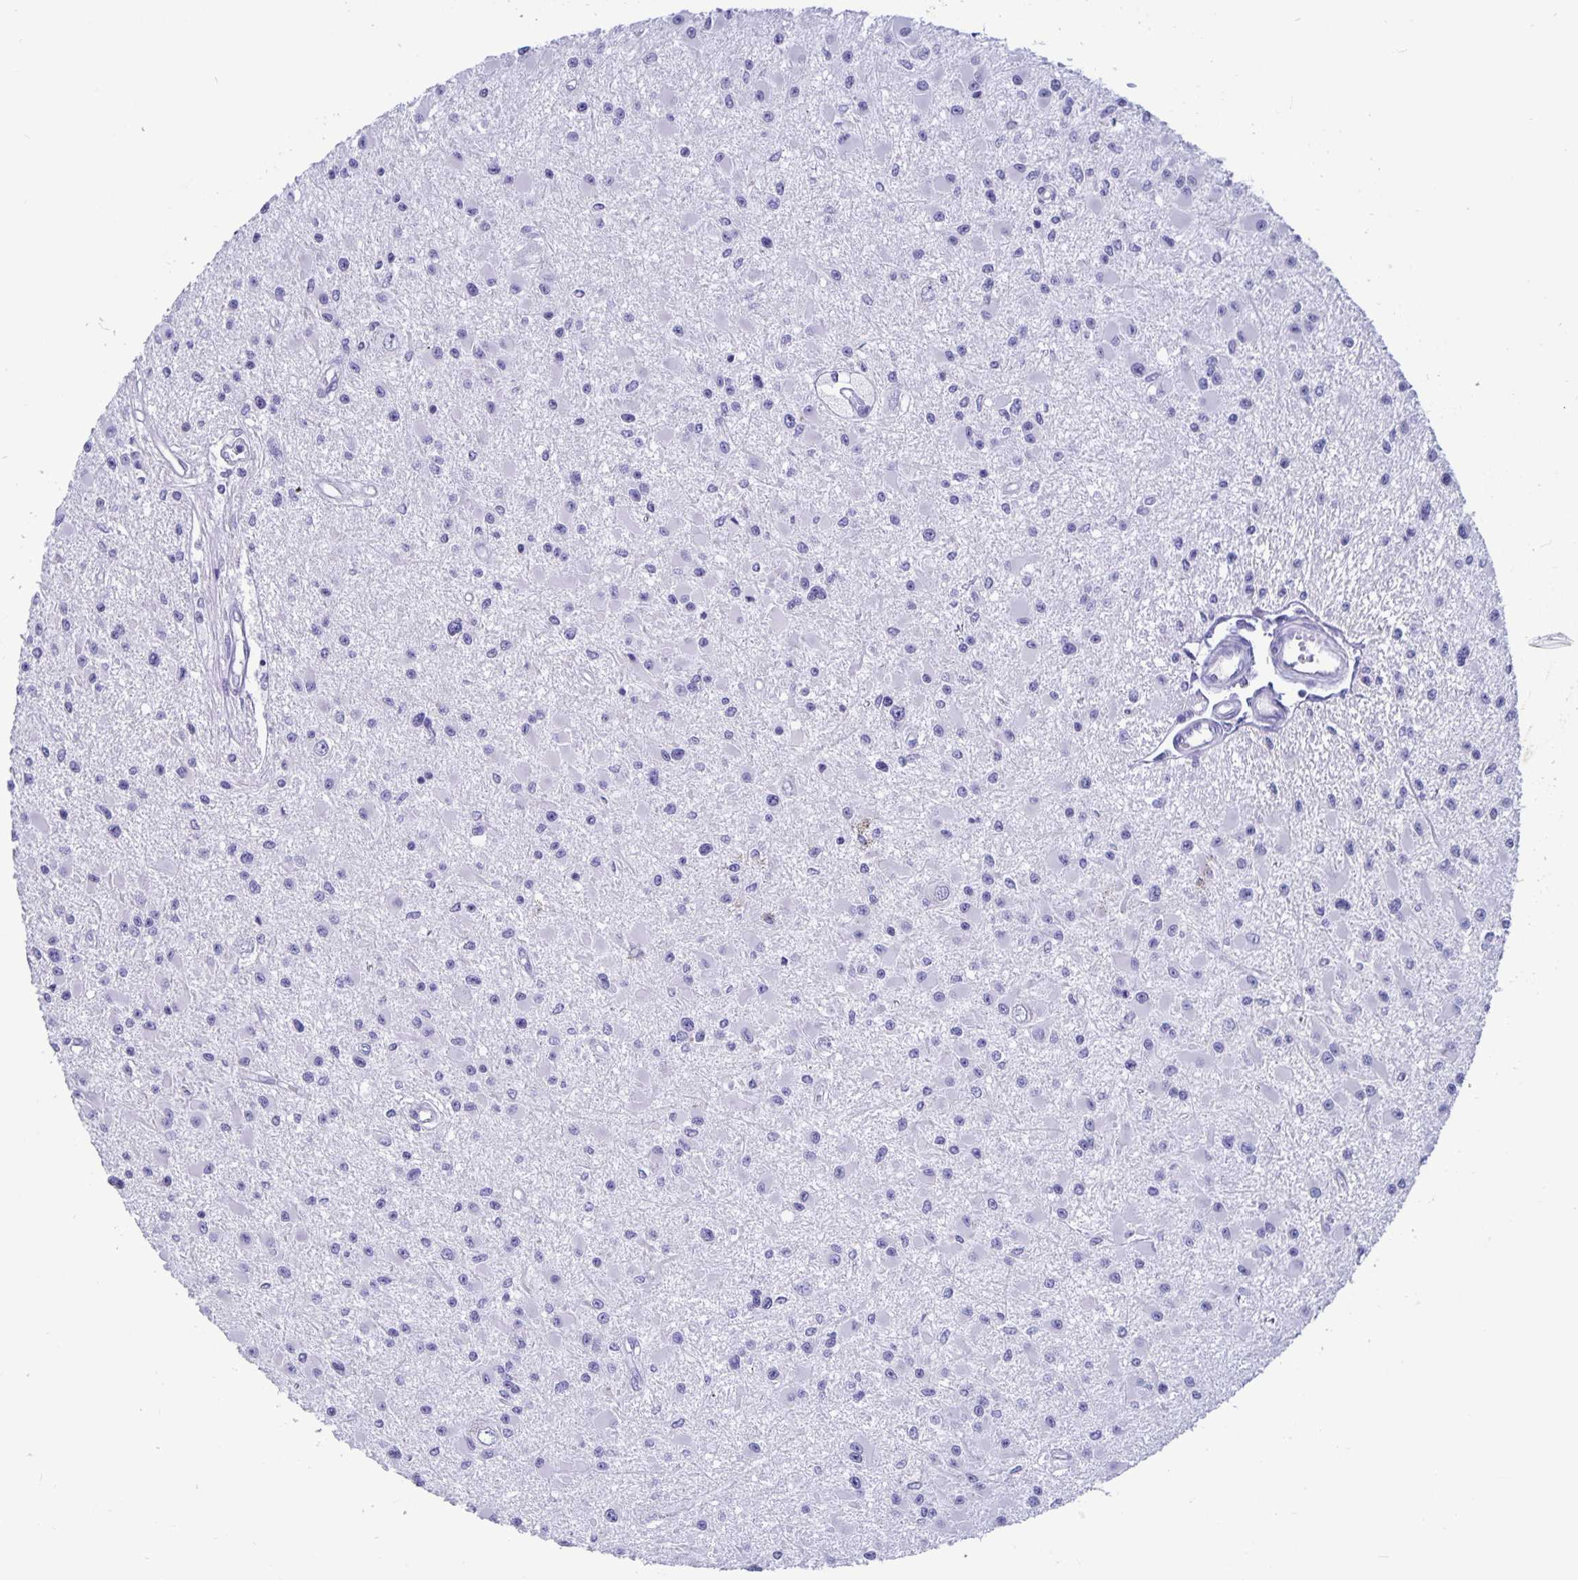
{"staining": {"intensity": "negative", "quantity": "none", "location": "none"}, "tissue": "glioma", "cell_type": "Tumor cells", "image_type": "cancer", "snomed": [{"axis": "morphology", "description": "Glioma, malignant, High grade"}, {"axis": "topography", "description": "Brain"}], "caption": "Glioma was stained to show a protein in brown. There is no significant staining in tumor cells.", "gene": "BPIFA3", "patient": {"sex": "male", "age": 54}}